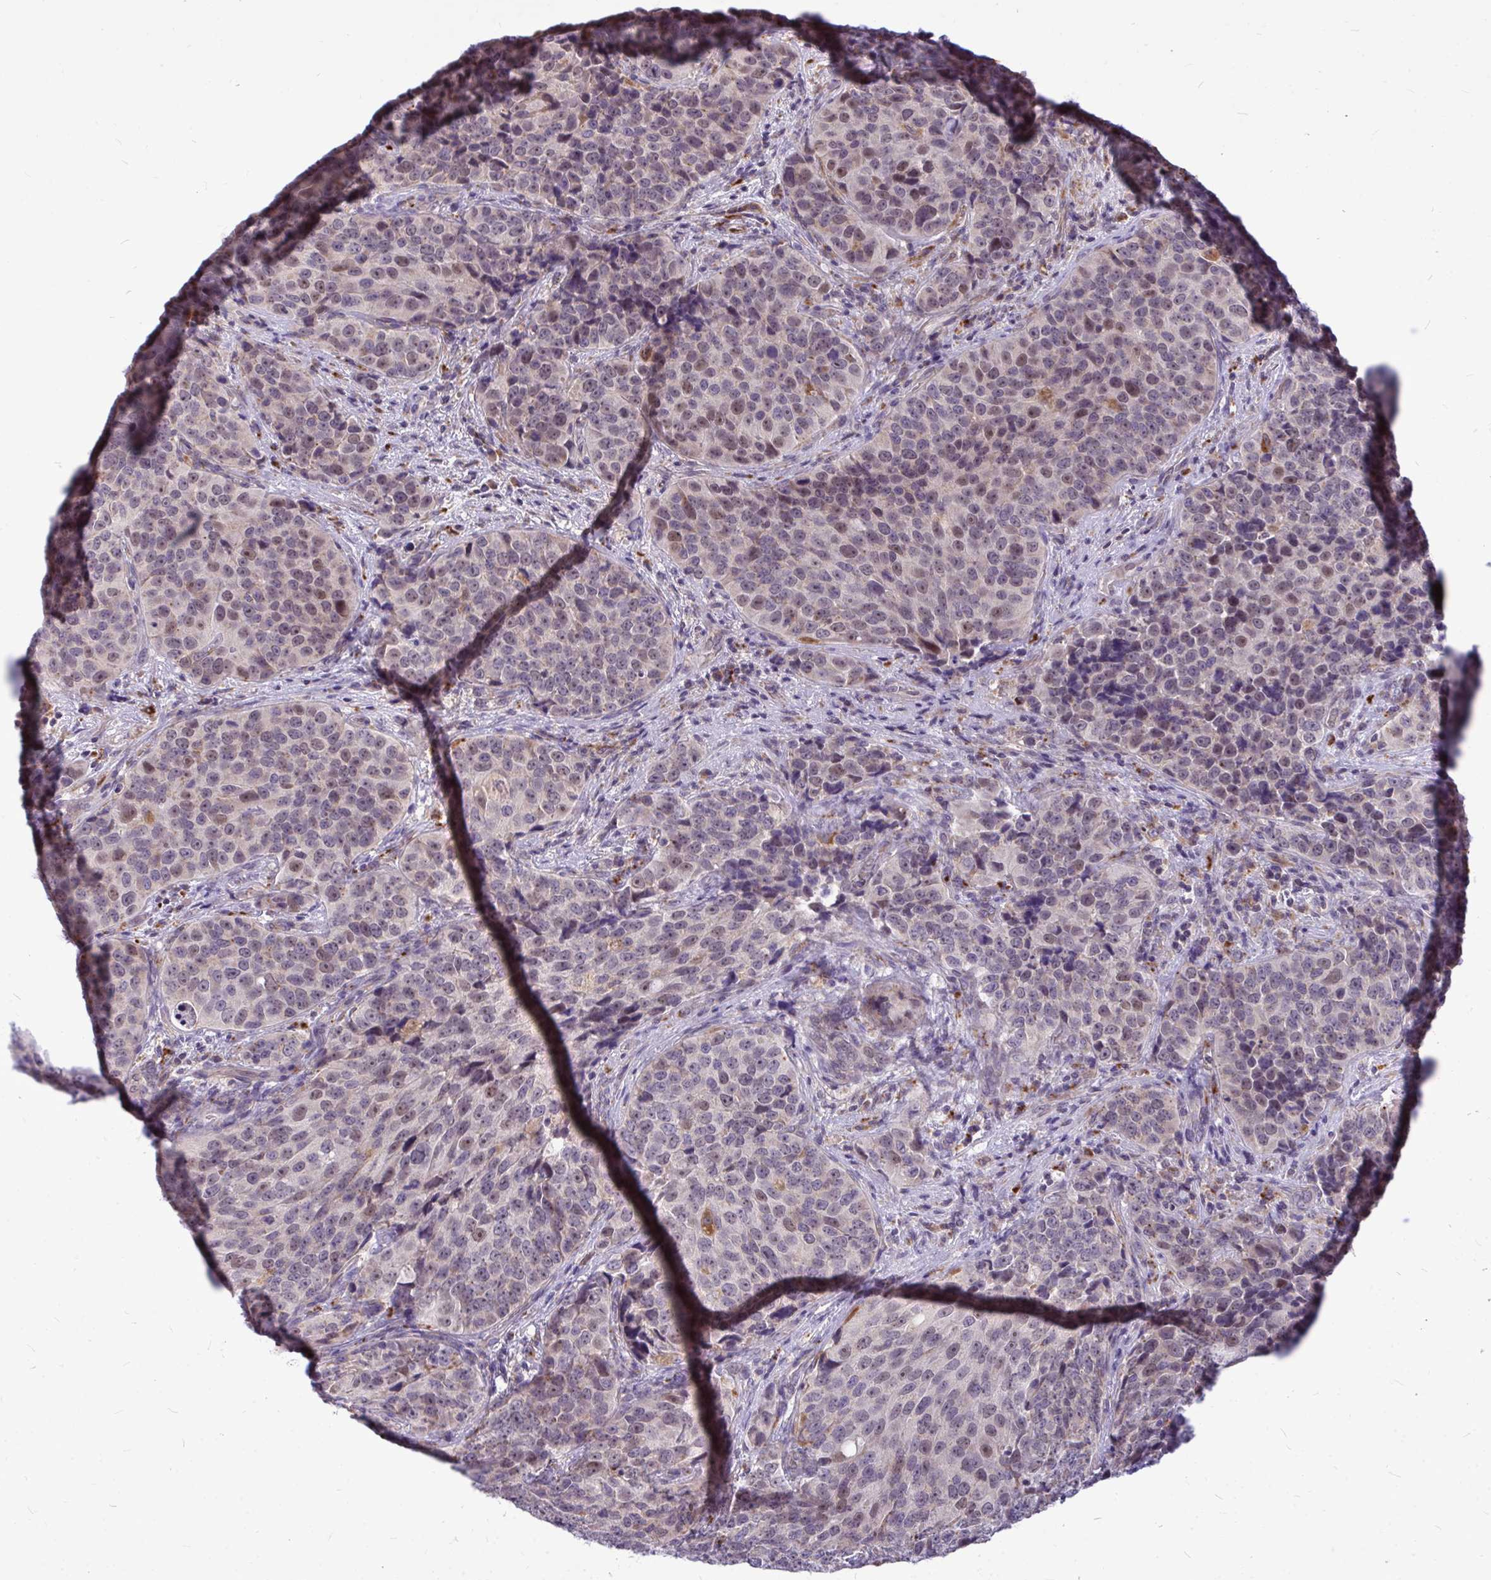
{"staining": {"intensity": "moderate", "quantity": "<25%", "location": "nuclear"}, "tissue": "urothelial cancer", "cell_type": "Tumor cells", "image_type": "cancer", "snomed": [{"axis": "morphology", "description": "Urothelial carcinoma, NOS"}, {"axis": "topography", "description": "Urinary bladder"}], "caption": "Protein analysis of transitional cell carcinoma tissue exhibits moderate nuclear staining in about <25% of tumor cells.", "gene": "ZSCAN25", "patient": {"sex": "male", "age": 52}}